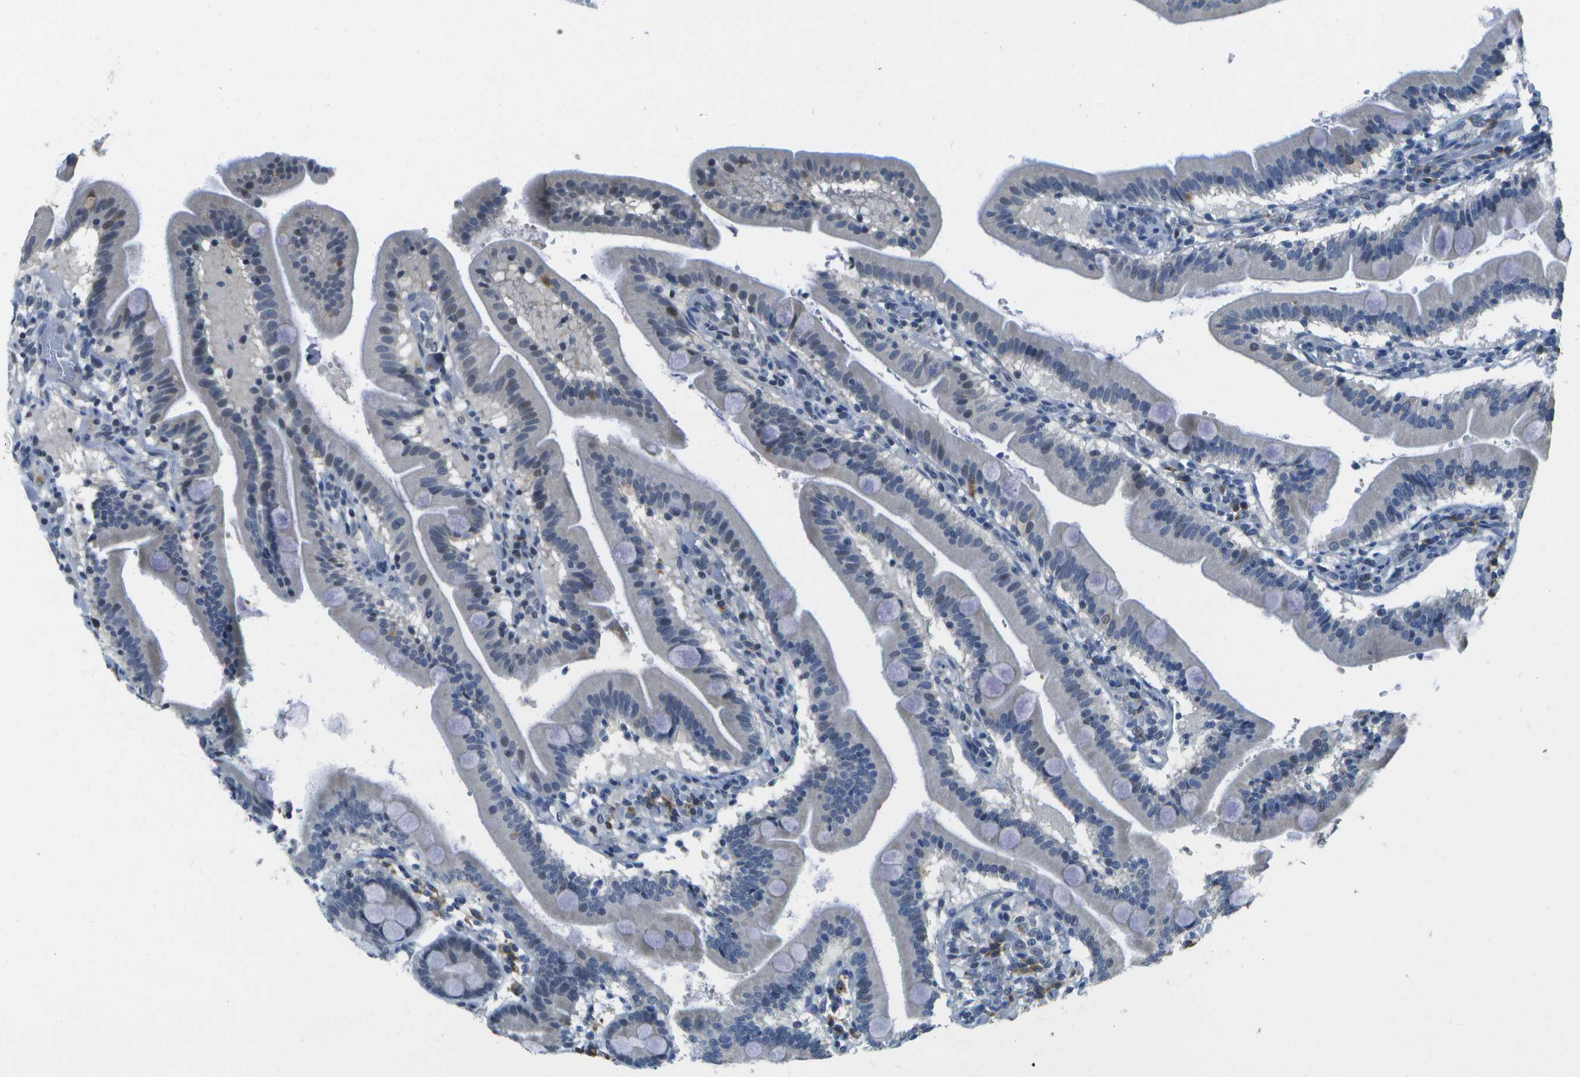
{"staining": {"intensity": "negative", "quantity": "none", "location": "none"}, "tissue": "duodenum", "cell_type": "Glandular cells", "image_type": "normal", "snomed": [{"axis": "morphology", "description": "Normal tissue, NOS"}, {"axis": "topography", "description": "Duodenum"}], "caption": "Immunohistochemistry photomicrograph of normal duodenum: human duodenum stained with DAB (3,3'-diaminobenzidine) displays no significant protein positivity in glandular cells.", "gene": "DSE", "patient": {"sex": "male", "age": 54}}